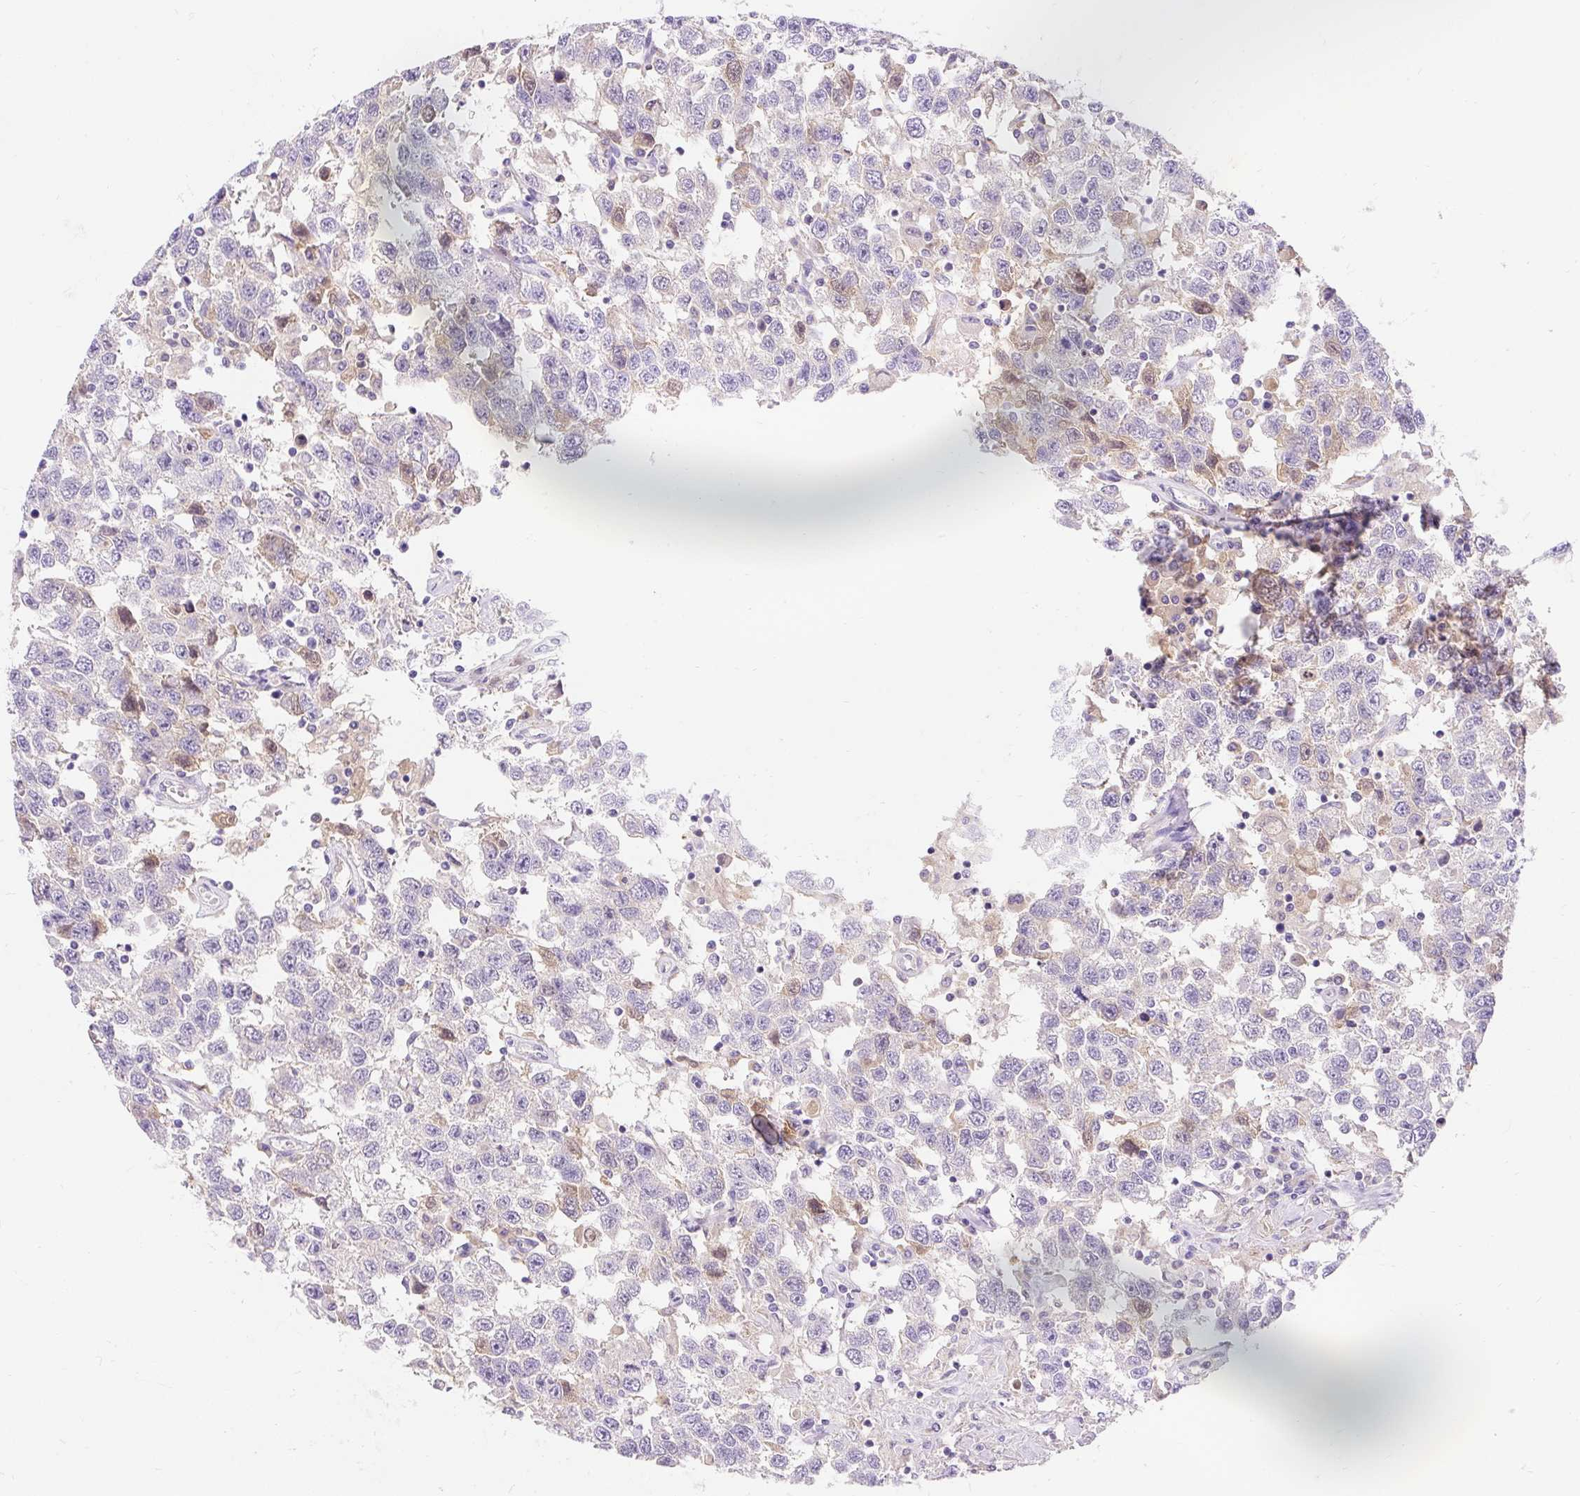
{"staining": {"intensity": "negative", "quantity": "none", "location": "none"}, "tissue": "testis cancer", "cell_type": "Tumor cells", "image_type": "cancer", "snomed": [{"axis": "morphology", "description": "Seminoma, NOS"}, {"axis": "topography", "description": "Testis"}], "caption": "Immunohistochemistry (IHC) histopathology image of human testis cancer stained for a protein (brown), which exhibits no expression in tumor cells.", "gene": "TMEM150C", "patient": {"sex": "male", "age": 41}}